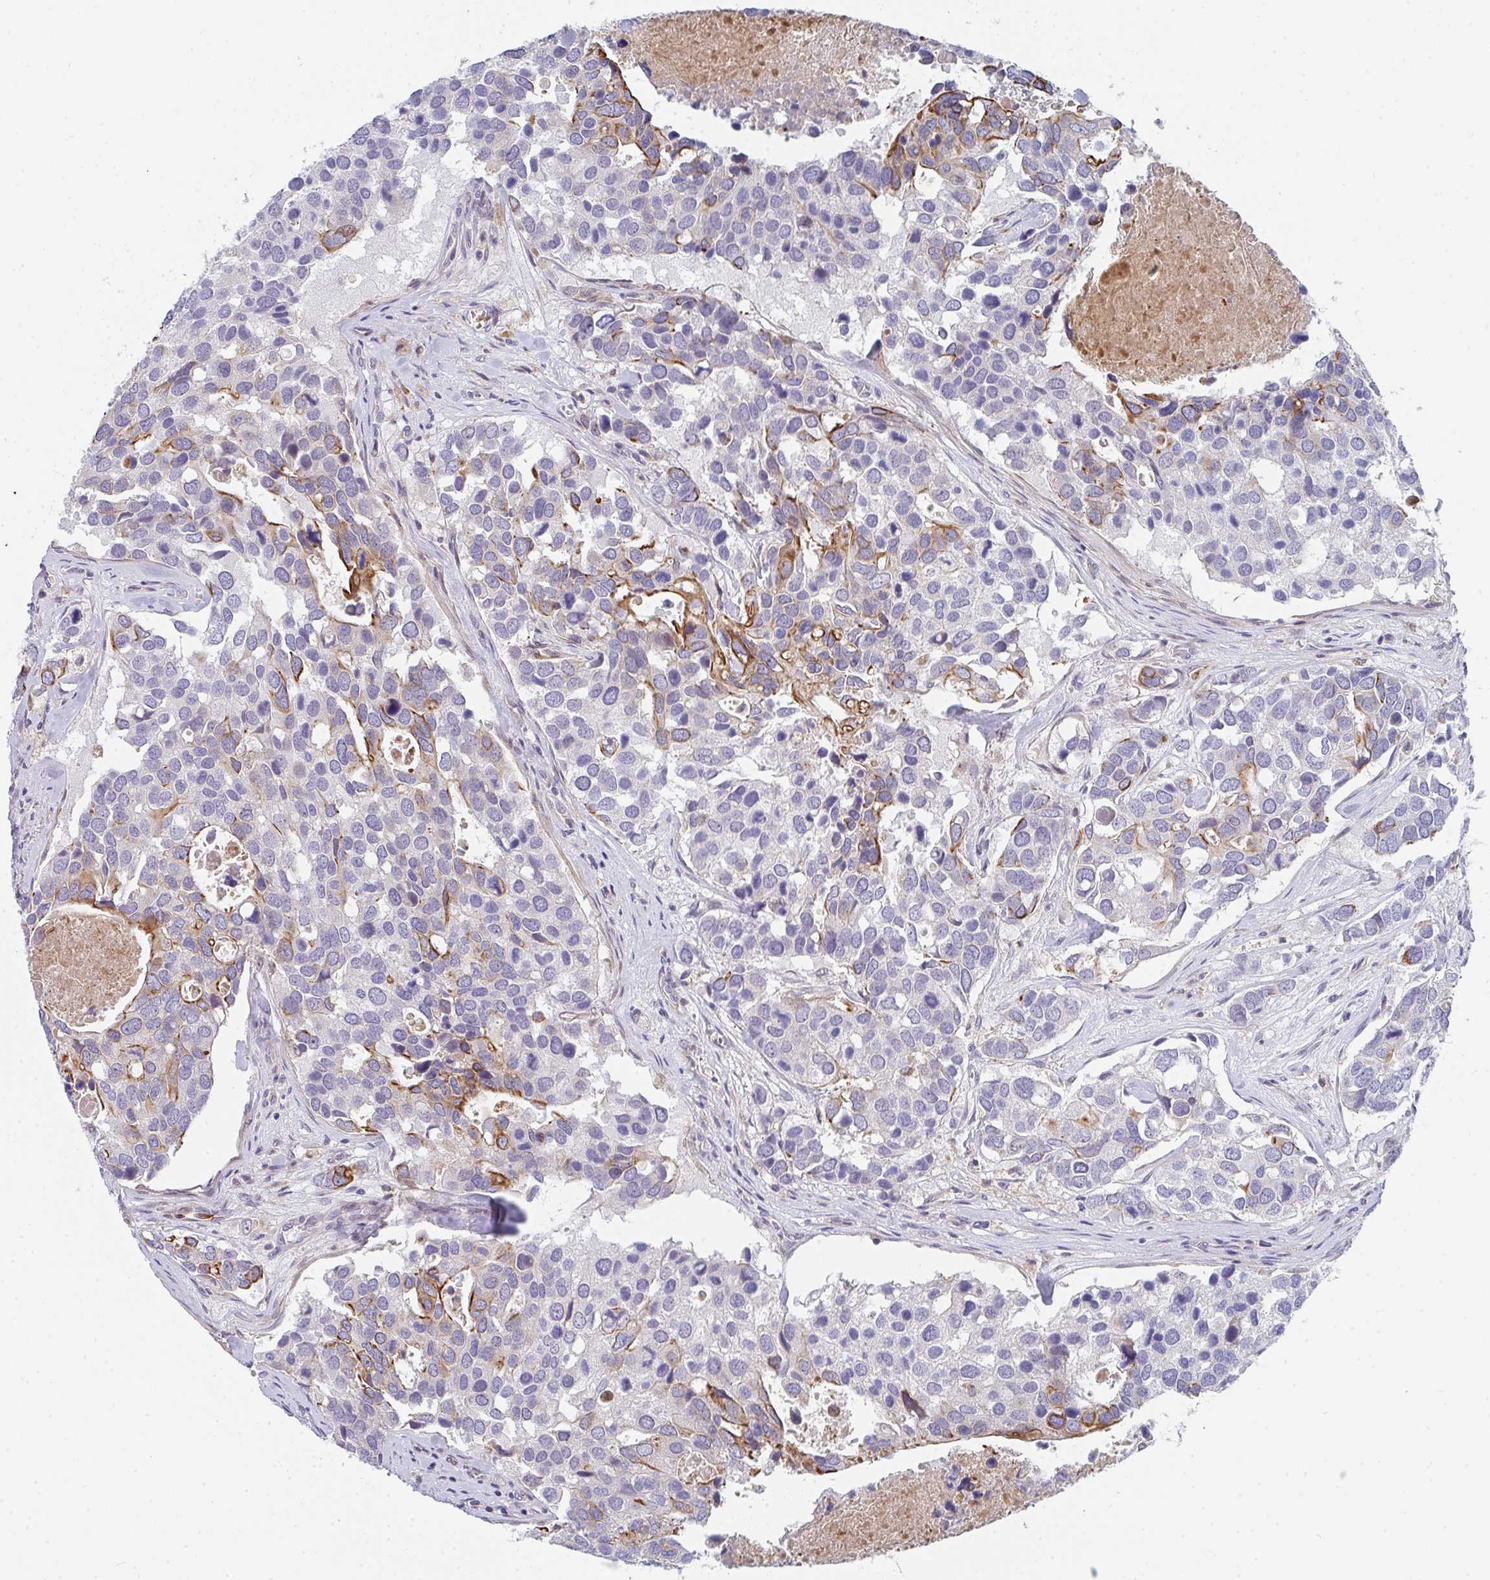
{"staining": {"intensity": "strong", "quantity": "<25%", "location": "cytoplasmic/membranous"}, "tissue": "breast cancer", "cell_type": "Tumor cells", "image_type": "cancer", "snomed": [{"axis": "morphology", "description": "Duct carcinoma"}, {"axis": "topography", "description": "Breast"}], "caption": "Approximately <25% of tumor cells in human breast invasive ductal carcinoma exhibit strong cytoplasmic/membranous protein staining as visualized by brown immunohistochemical staining.", "gene": "KLHL33", "patient": {"sex": "female", "age": 83}}